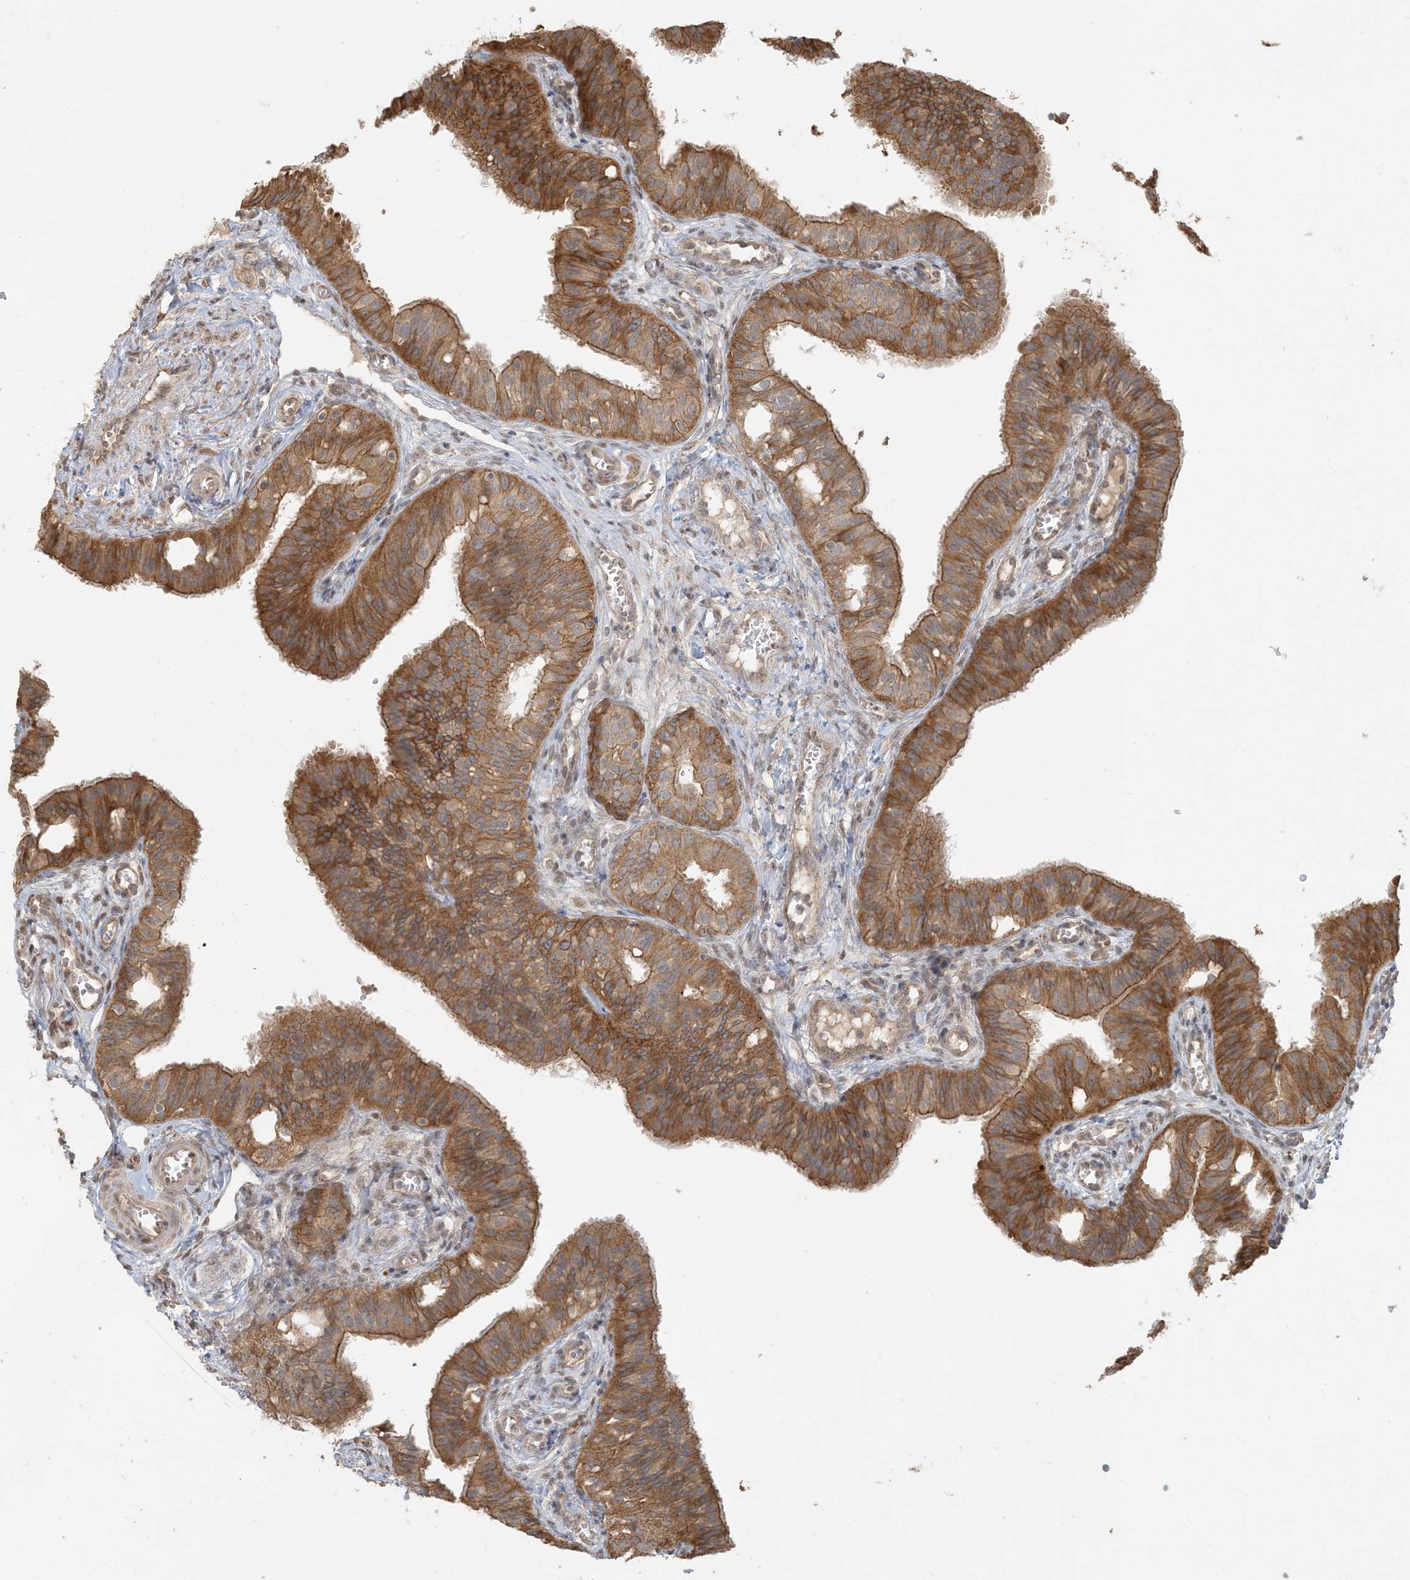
{"staining": {"intensity": "moderate", "quantity": ">75%", "location": "cytoplasmic/membranous"}, "tissue": "fallopian tube", "cell_type": "Glandular cells", "image_type": "normal", "snomed": [{"axis": "morphology", "description": "Normal tissue, NOS"}, {"axis": "topography", "description": "Fallopian tube"}, {"axis": "topography", "description": "Ovary"}], "caption": "Immunohistochemical staining of benign human fallopian tube demonstrates medium levels of moderate cytoplasmic/membranous expression in about >75% of glandular cells.", "gene": "BCORL1", "patient": {"sex": "female", "age": 42}}